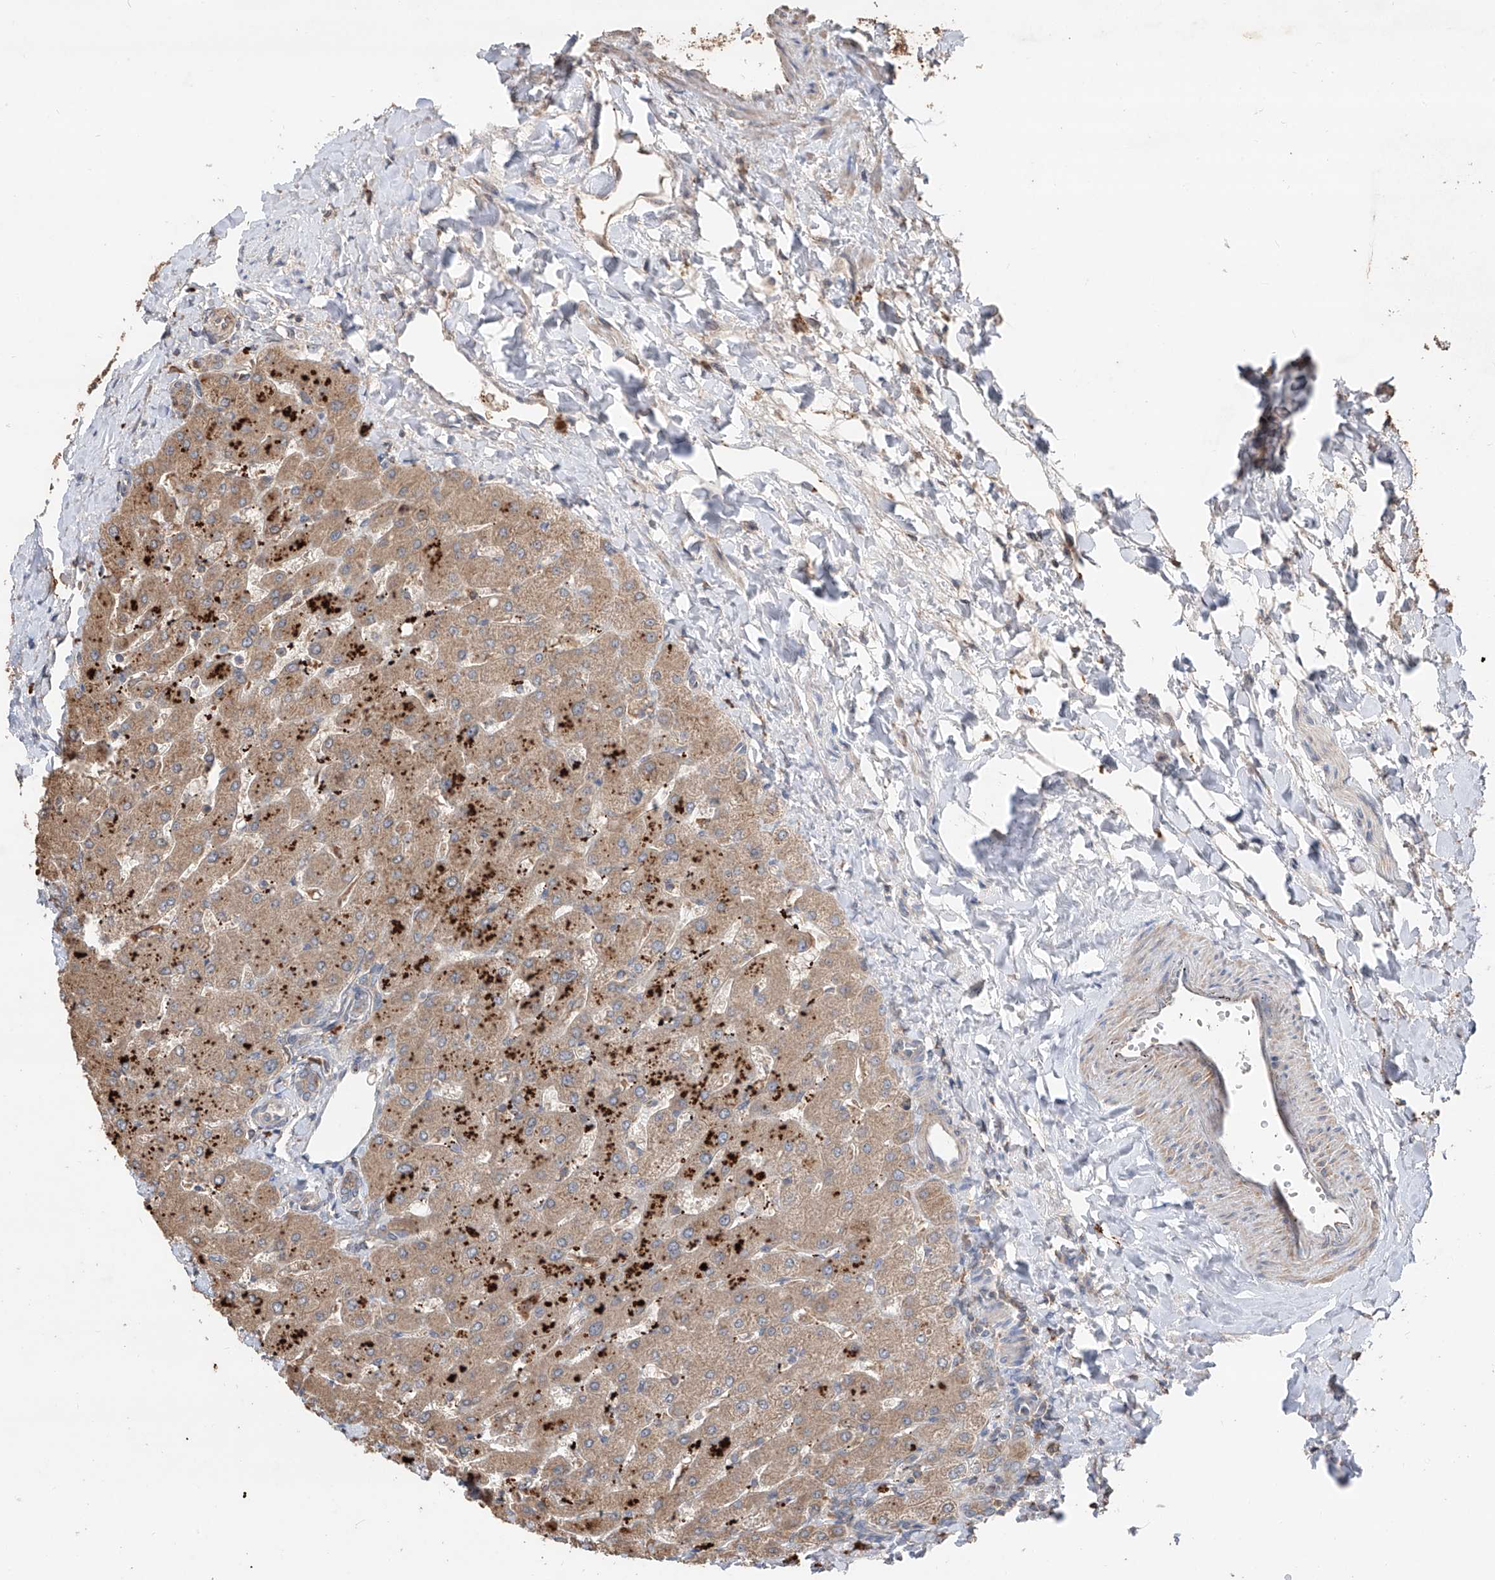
{"staining": {"intensity": "weak", "quantity": "25%-75%", "location": "cytoplasmic/membranous"}, "tissue": "liver", "cell_type": "Cholangiocytes", "image_type": "normal", "snomed": [{"axis": "morphology", "description": "Normal tissue, NOS"}, {"axis": "topography", "description": "Liver"}], "caption": "A brown stain highlights weak cytoplasmic/membranous staining of a protein in cholangiocytes of unremarkable human liver. The protein is stained brown, and the nuclei are stained in blue (DAB IHC with brightfield microscopy, high magnification).", "gene": "EDN1", "patient": {"sex": "male", "age": 55}}